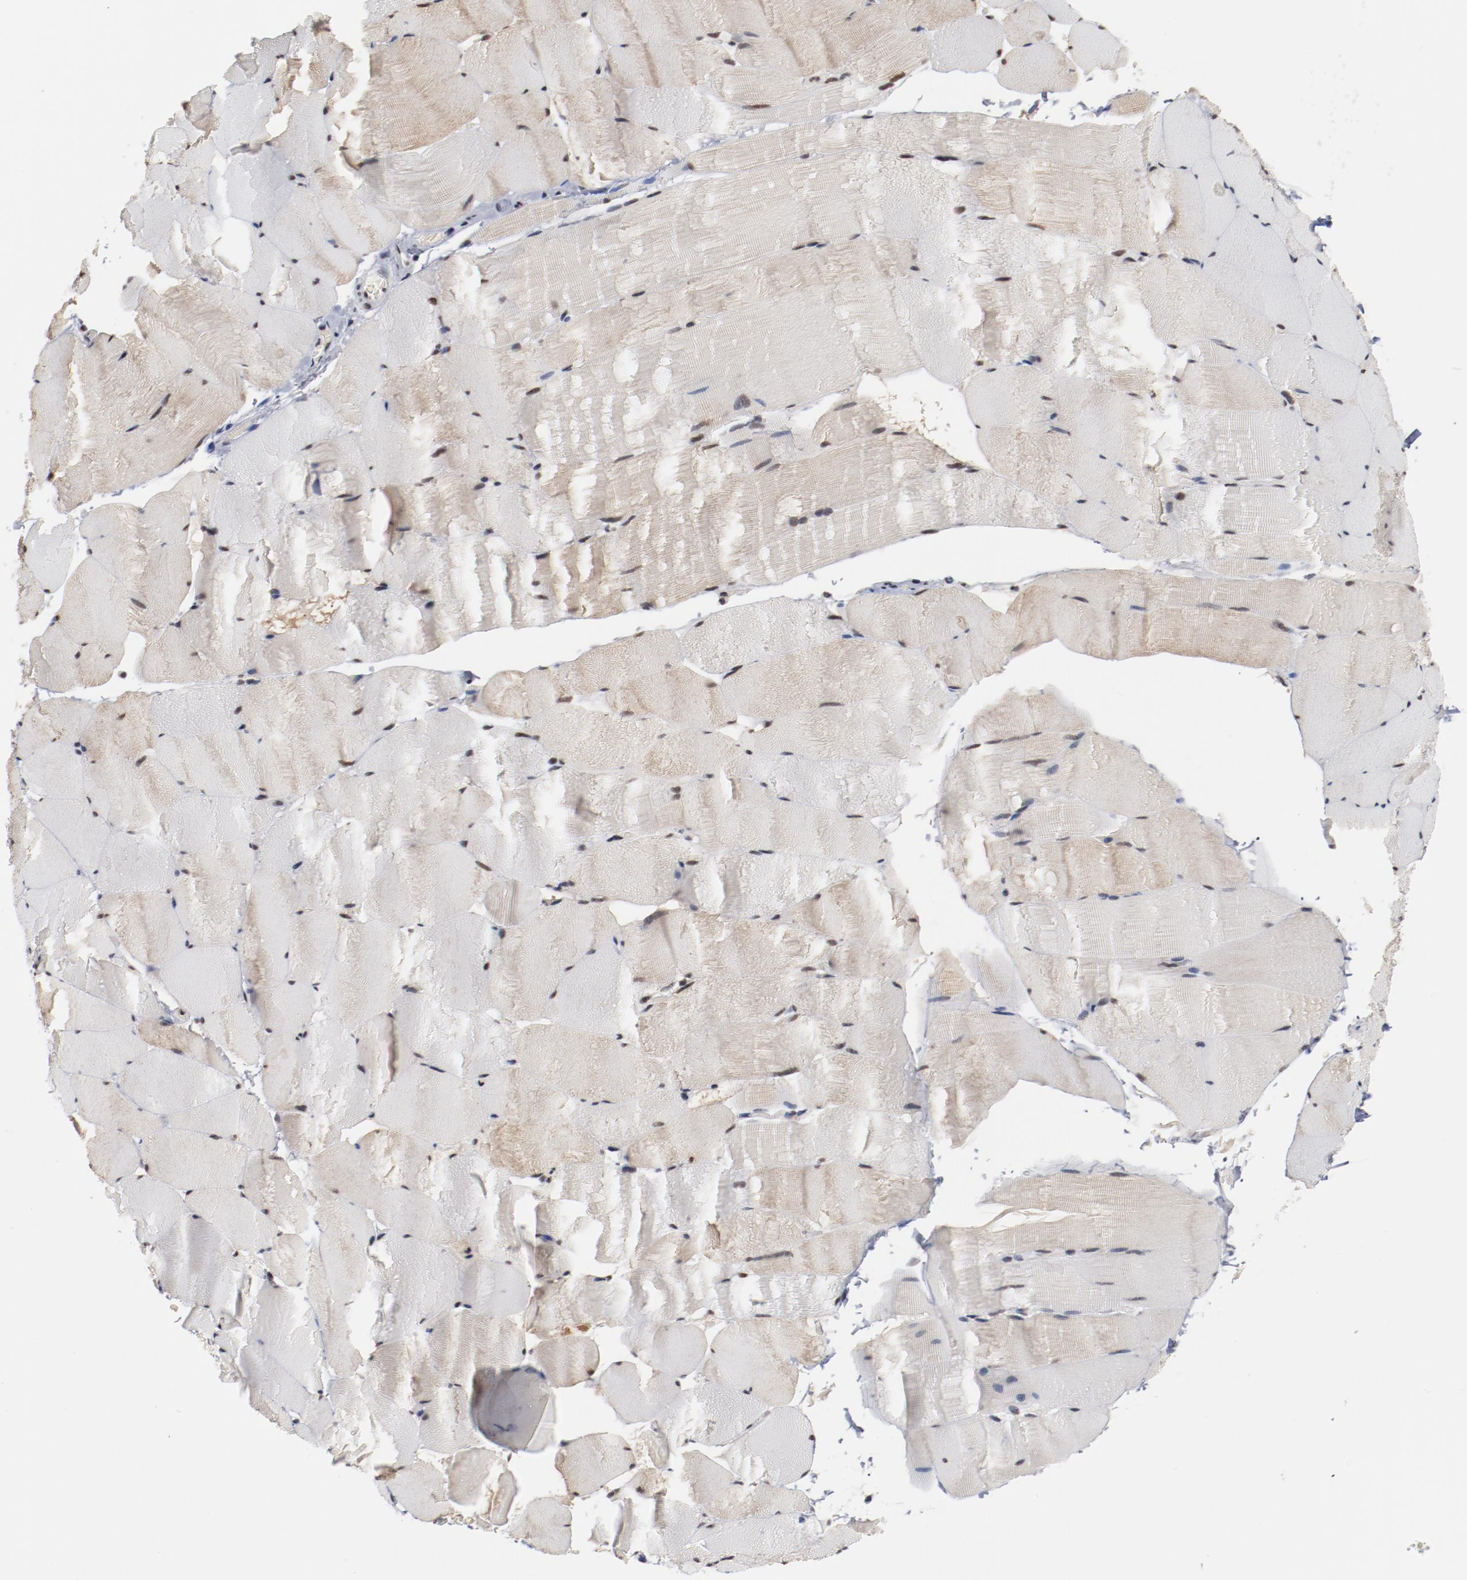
{"staining": {"intensity": "moderate", "quantity": "25%-75%", "location": "cytoplasmic/membranous,nuclear"}, "tissue": "skeletal muscle", "cell_type": "Myocytes", "image_type": "normal", "snomed": [{"axis": "morphology", "description": "Normal tissue, NOS"}, {"axis": "topography", "description": "Skeletal muscle"}], "caption": "Immunohistochemical staining of normal human skeletal muscle exhibits 25%-75% levels of moderate cytoplasmic/membranous,nuclear protein positivity in approximately 25%-75% of myocytes.", "gene": "BUB3", "patient": {"sex": "male", "age": 62}}